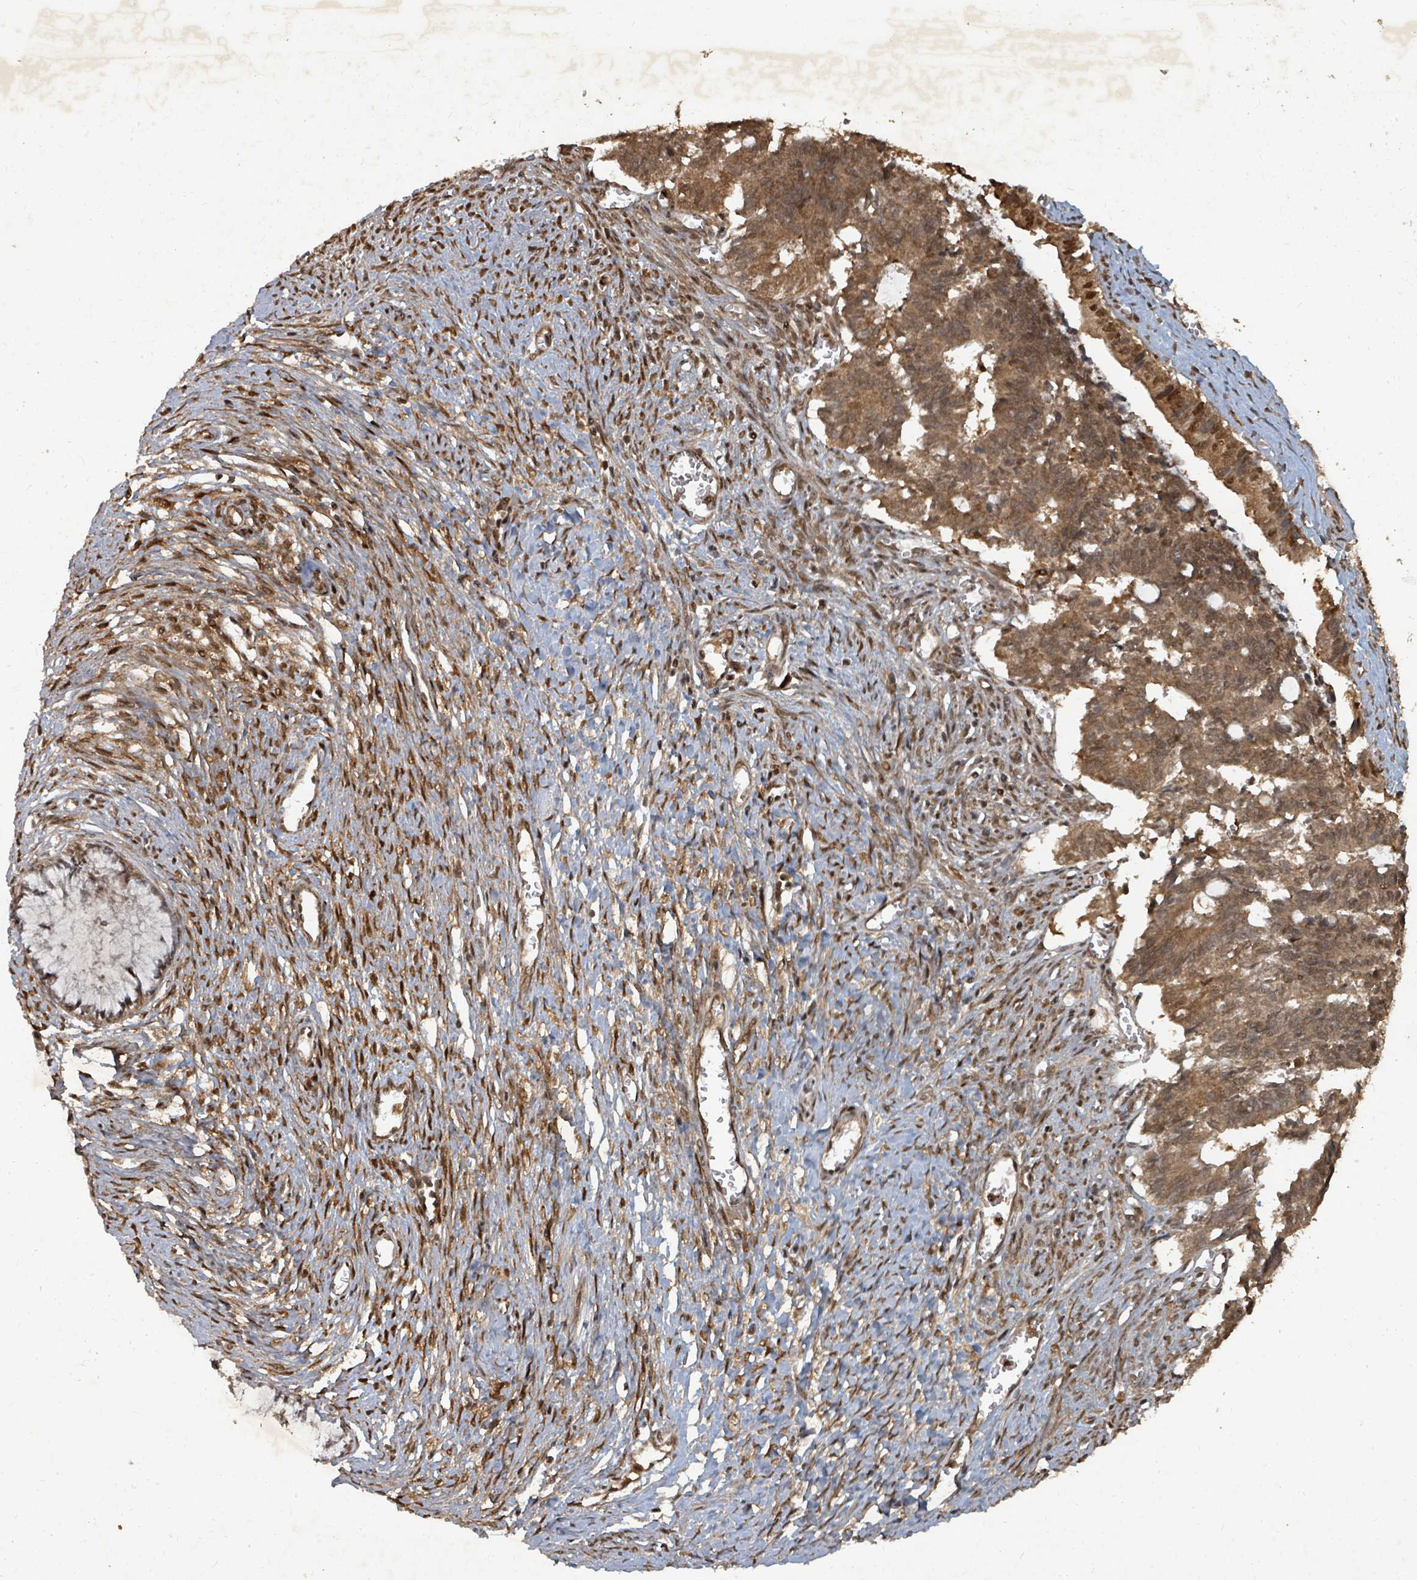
{"staining": {"intensity": "moderate", "quantity": ">75%", "location": "cytoplasmic/membranous,nuclear"}, "tissue": "cervical cancer", "cell_type": "Tumor cells", "image_type": "cancer", "snomed": [{"axis": "morphology", "description": "Adenocarcinoma, NOS"}, {"axis": "topography", "description": "Cervix"}], "caption": "A brown stain labels moderate cytoplasmic/membranous and nuclear expression of a protein in cervical adenocarcinoma tumor cells.", "gene": "KDM4E", "patient": {"sex": "female", "age": 44}}